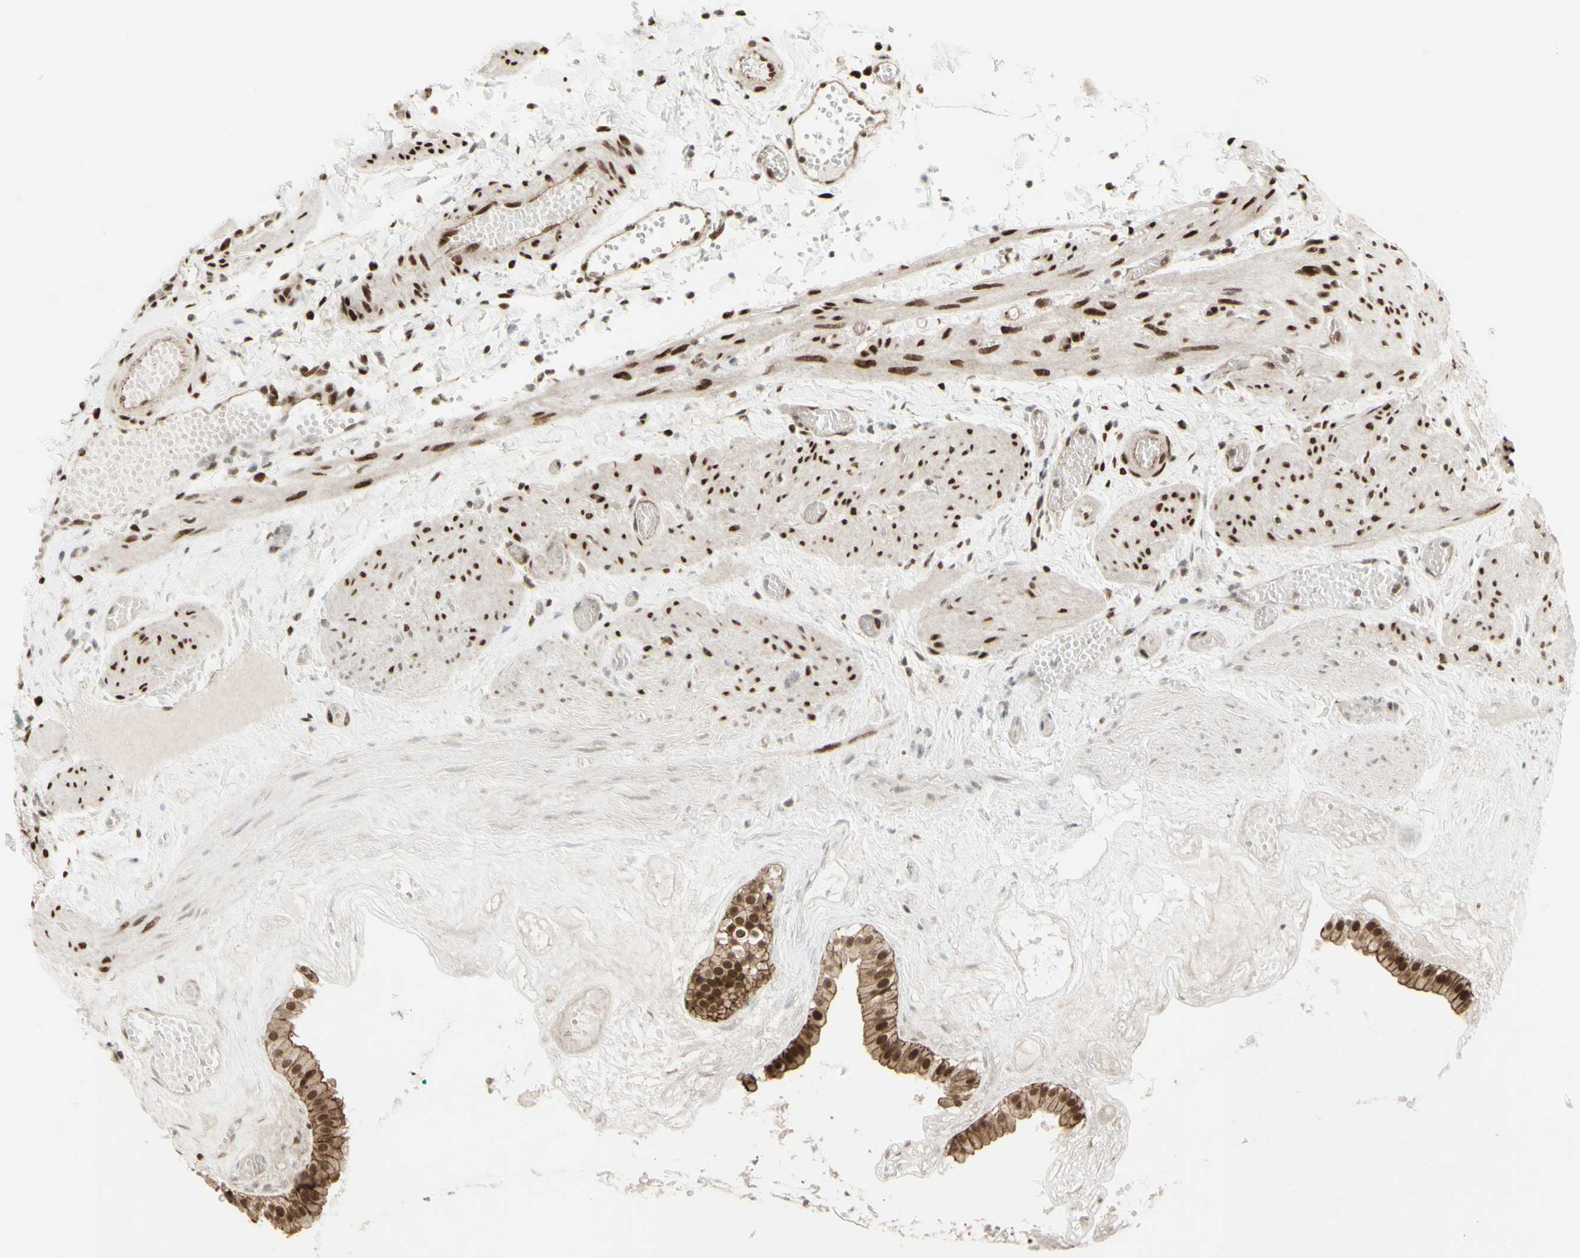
{"staining": {"intensity": "strong", "quantity": ">75%", "location": "cytoplasmic/membranous,nuclear"}, "tissue": "gallbladder", "cell_type": "Glandular cells", "image_type": "normal", "snomed": [{"axis": "morphology", "description": "Normal tissue, NOS"}, {"axis": "topography", "description": "Gallbladder"}], "caption": "Immunohistochemistry image of normal gallbladder: gallbladder stained using IHC reveals high levels of strong protein expression localized specifically in the cytoplasmic/membranous,nuclear of glandular cells, appearing as a cytoplasmic/membranous,nuclear brown color.", "gene": "CBX1", "patient": {"sex": "female", "age": 26}}